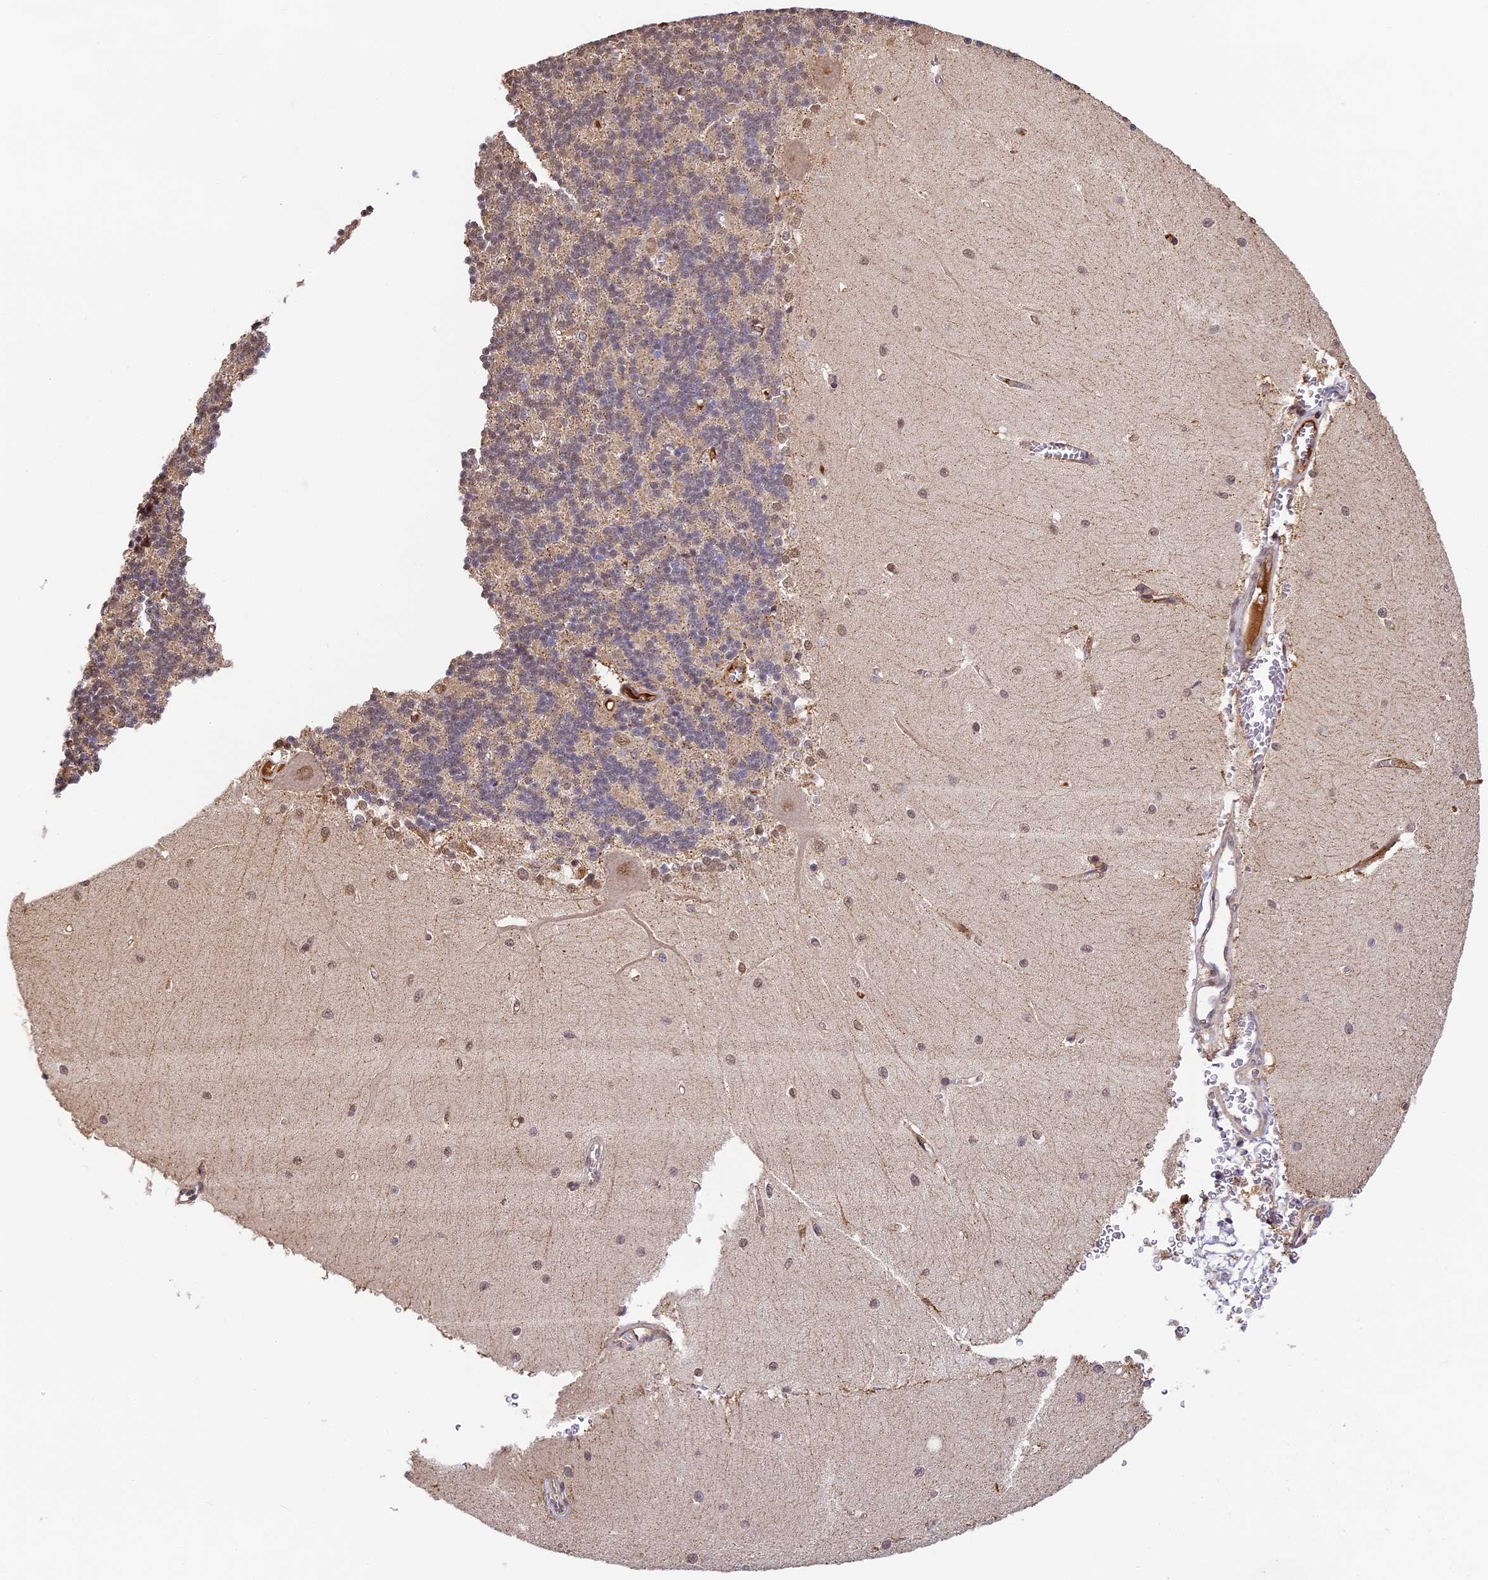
{"staining": {"intensity": "weak", "quantity": ">75%", "location": "cytoplasmic/membranous"}, "tissue": "cerebellum", "cell_type": "Cells in granular layer", "image_type": "normal", "snomed": [{"axis": "morphology", "description": "Normal tissue, NOS"}, {"axis": "topography", "description": "Cerebellum"}], "caption": "Brown immunohistochemical staining in benign cerebellum demonstrates weak cytoplasmic/membranous expression in about >75% of cells in granular layer.", "gene": "ENSG00000268870", "patient": {"sex": "male", "age": 37}}